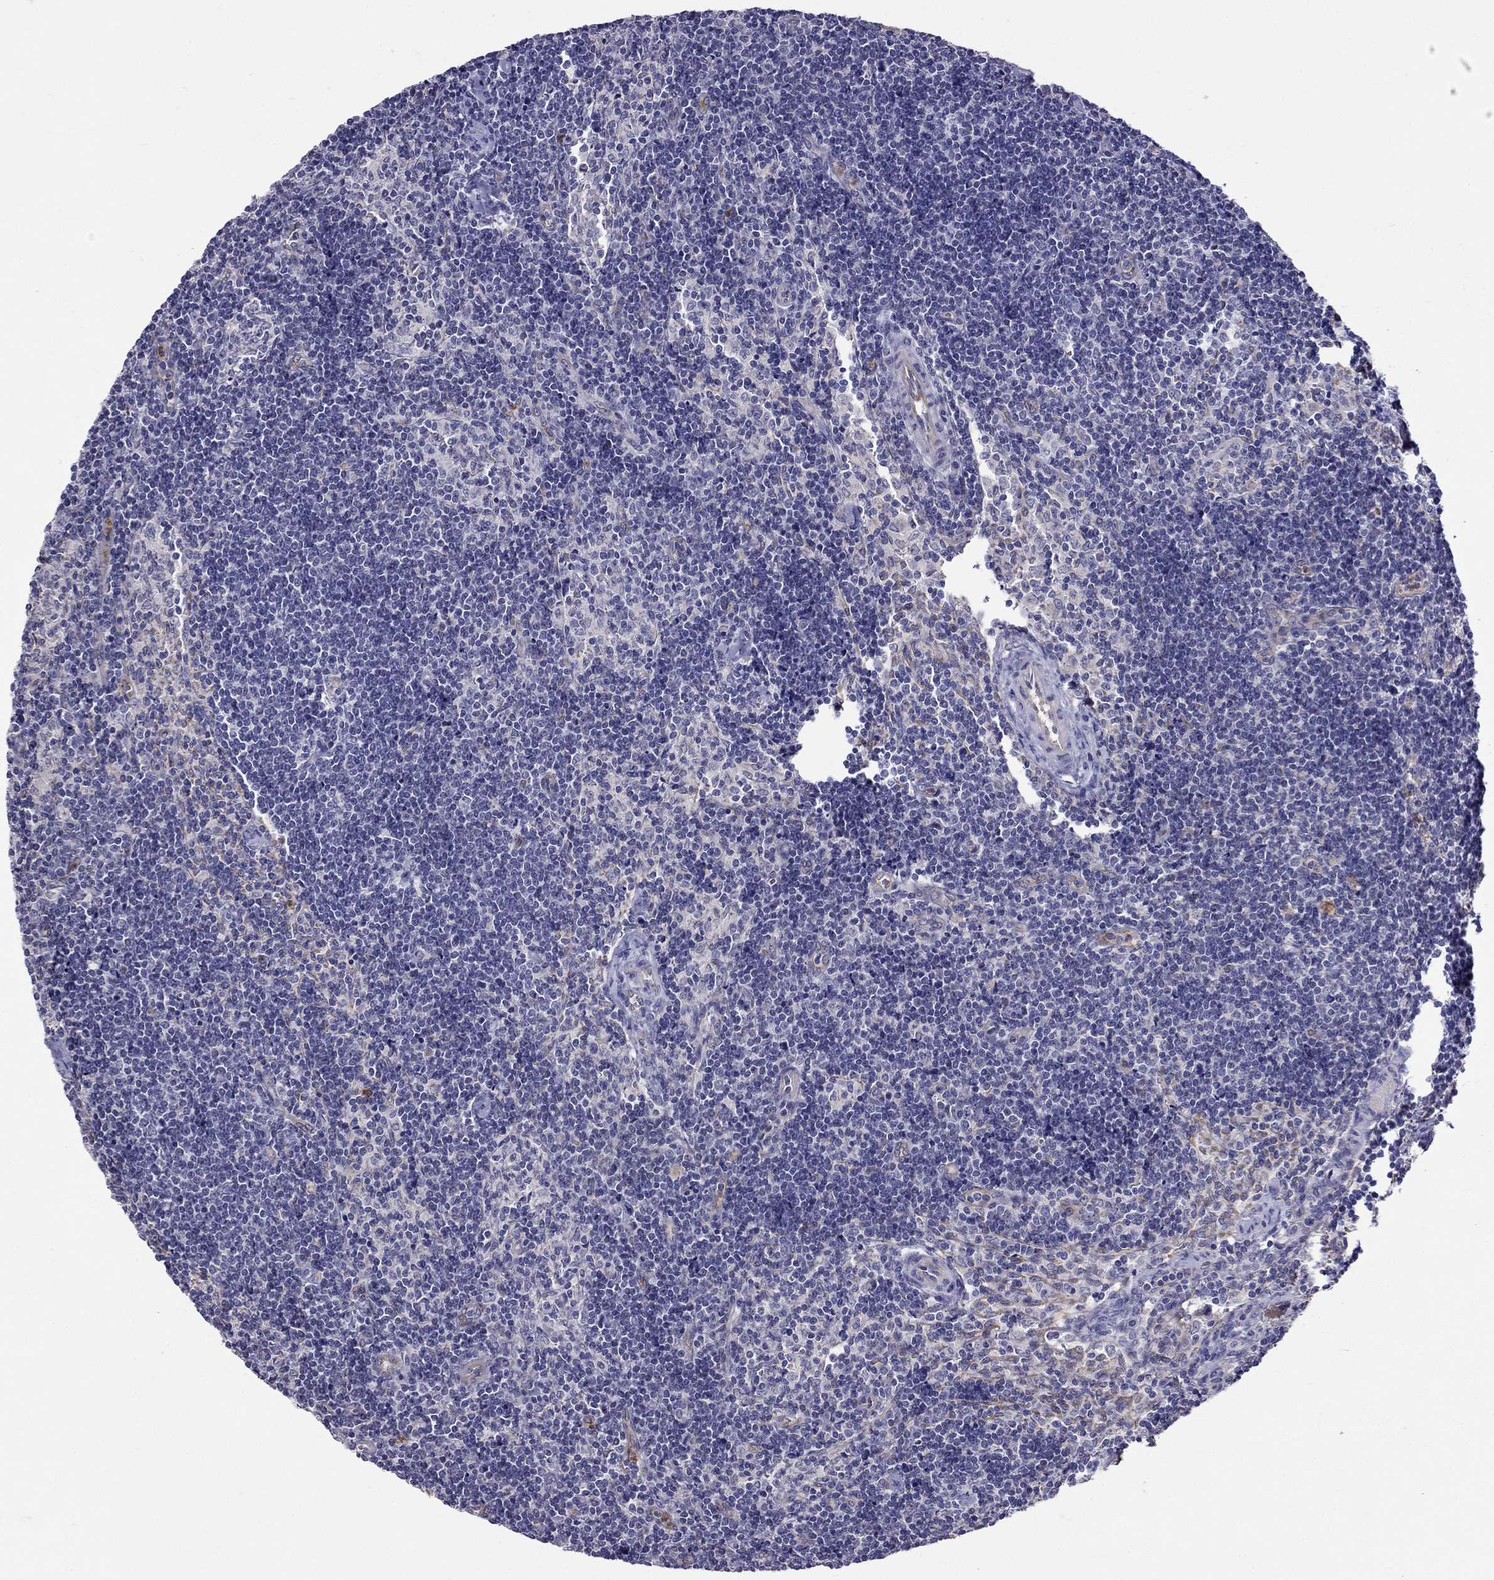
{"staining": {"intensity": "negative", "quantity": "none", "location": "none"}, "tissue": "lymph node", "cell_type": "Germinal center cells", "image_type": "normal", "snomed": [{"axis": "morphology", "description": "Normal tissue, NOS"}, {"axis": "topography", "description": "Lymph node"}], "caption": "Immunohistochemistry (IHC) image of unremarkable human lymph node stained for a protein (brown), which displays no staining in germinal center cells. The staining was performed using DAB to visualize the protein expression in brown, while the nuclei were stained in blue with hematoxylin (Magnification: 20x).", "gene": "SPINT4", "patient": {"sex": "female", "age": 51}}